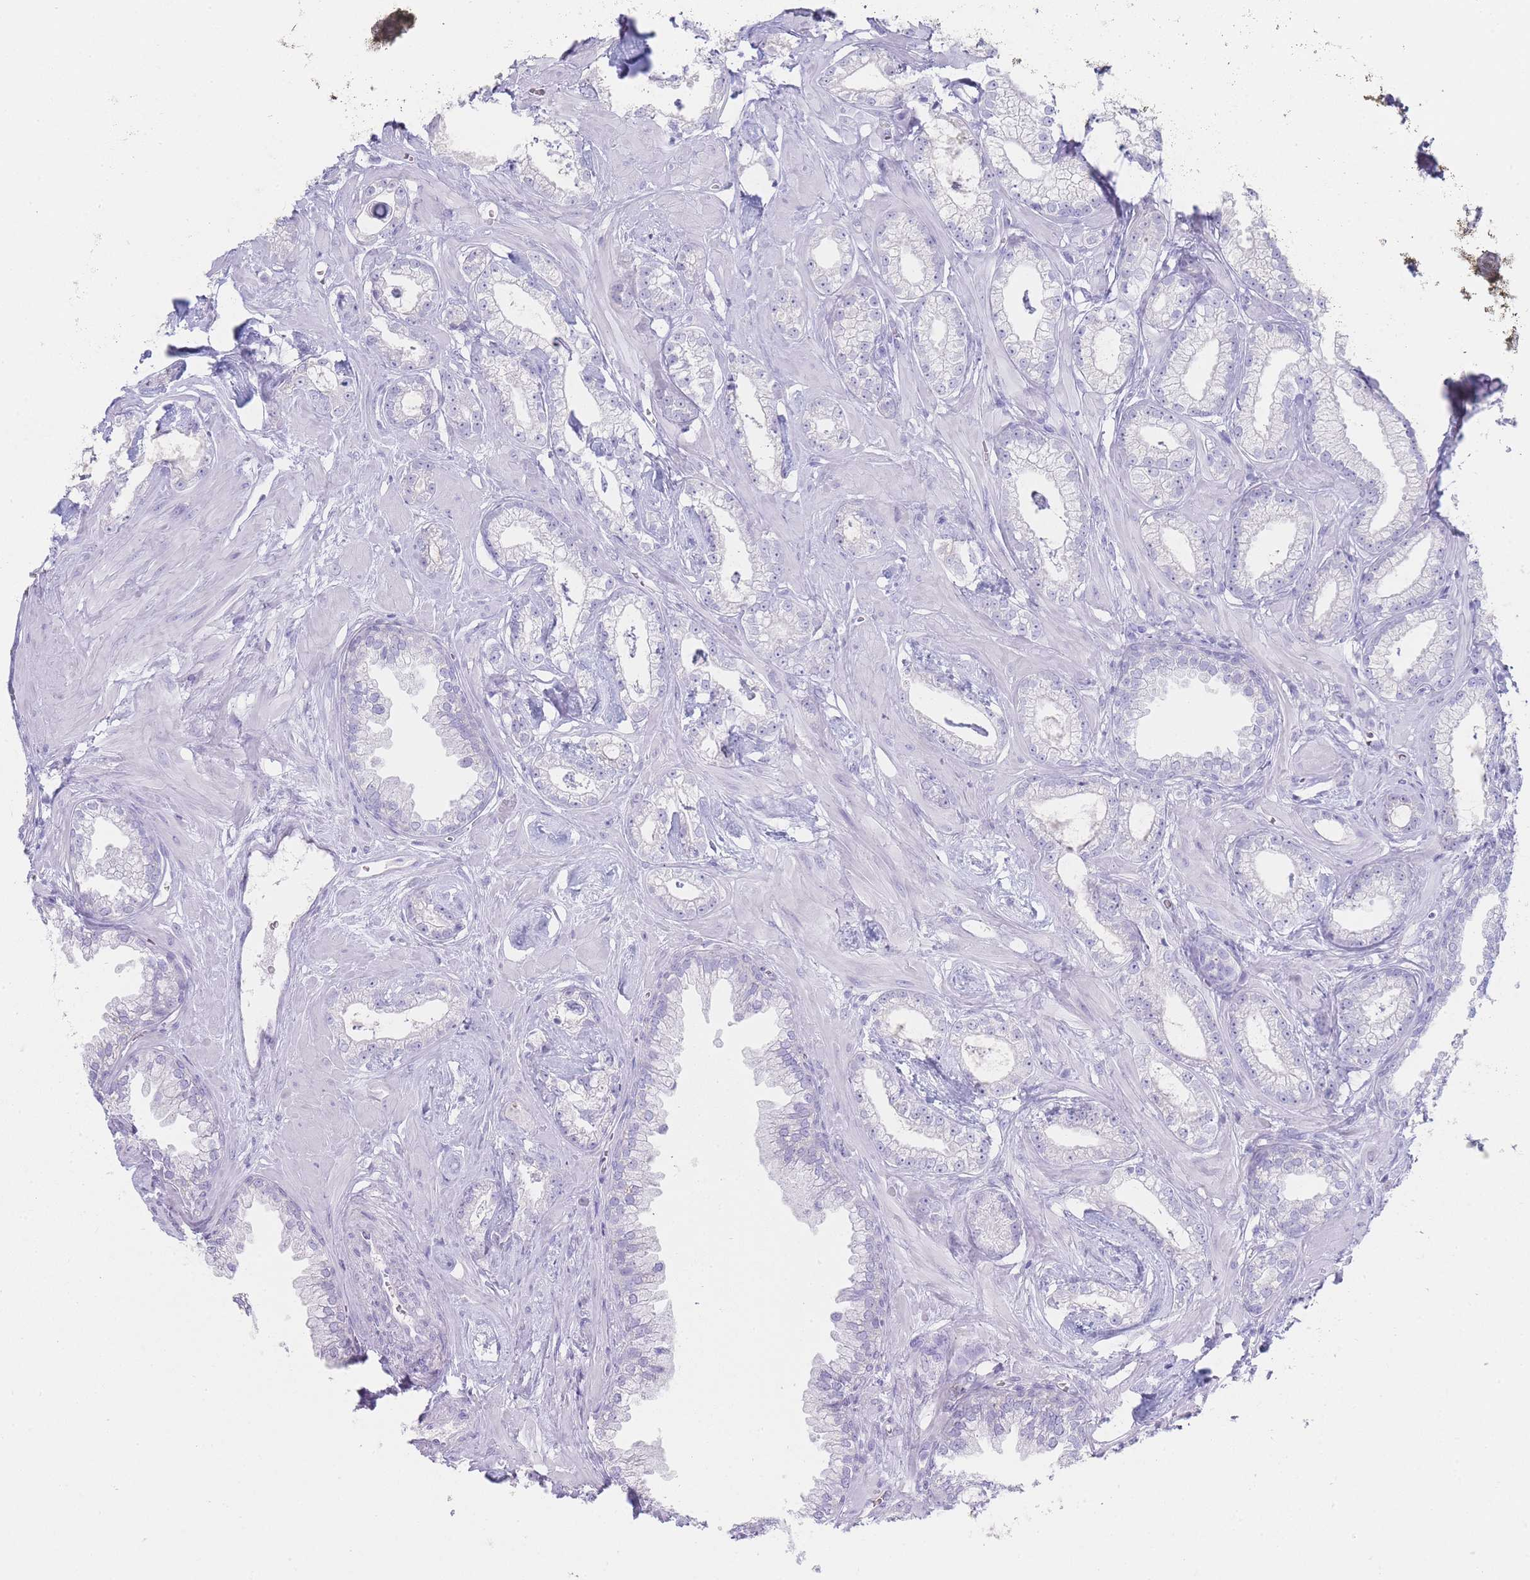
{"staining": {"intensity": "negative", "quantity": "none", "location": "none"}, "tissue": "prostate cancer", "cell_type": "Tumor cells", "image_type": "cancer", "snomed": [{"axis": "morphology", "description": "Adenocarcinoma, Low grade"}, {"axis": "topography", "description": "Prostate"}], "caption": "The micrograph reveals no staining of tumor cells in low-grade adenocarcinoma (prostate).", "gene": "HBG2", "patient": {"sex": "male", "age": 60}}